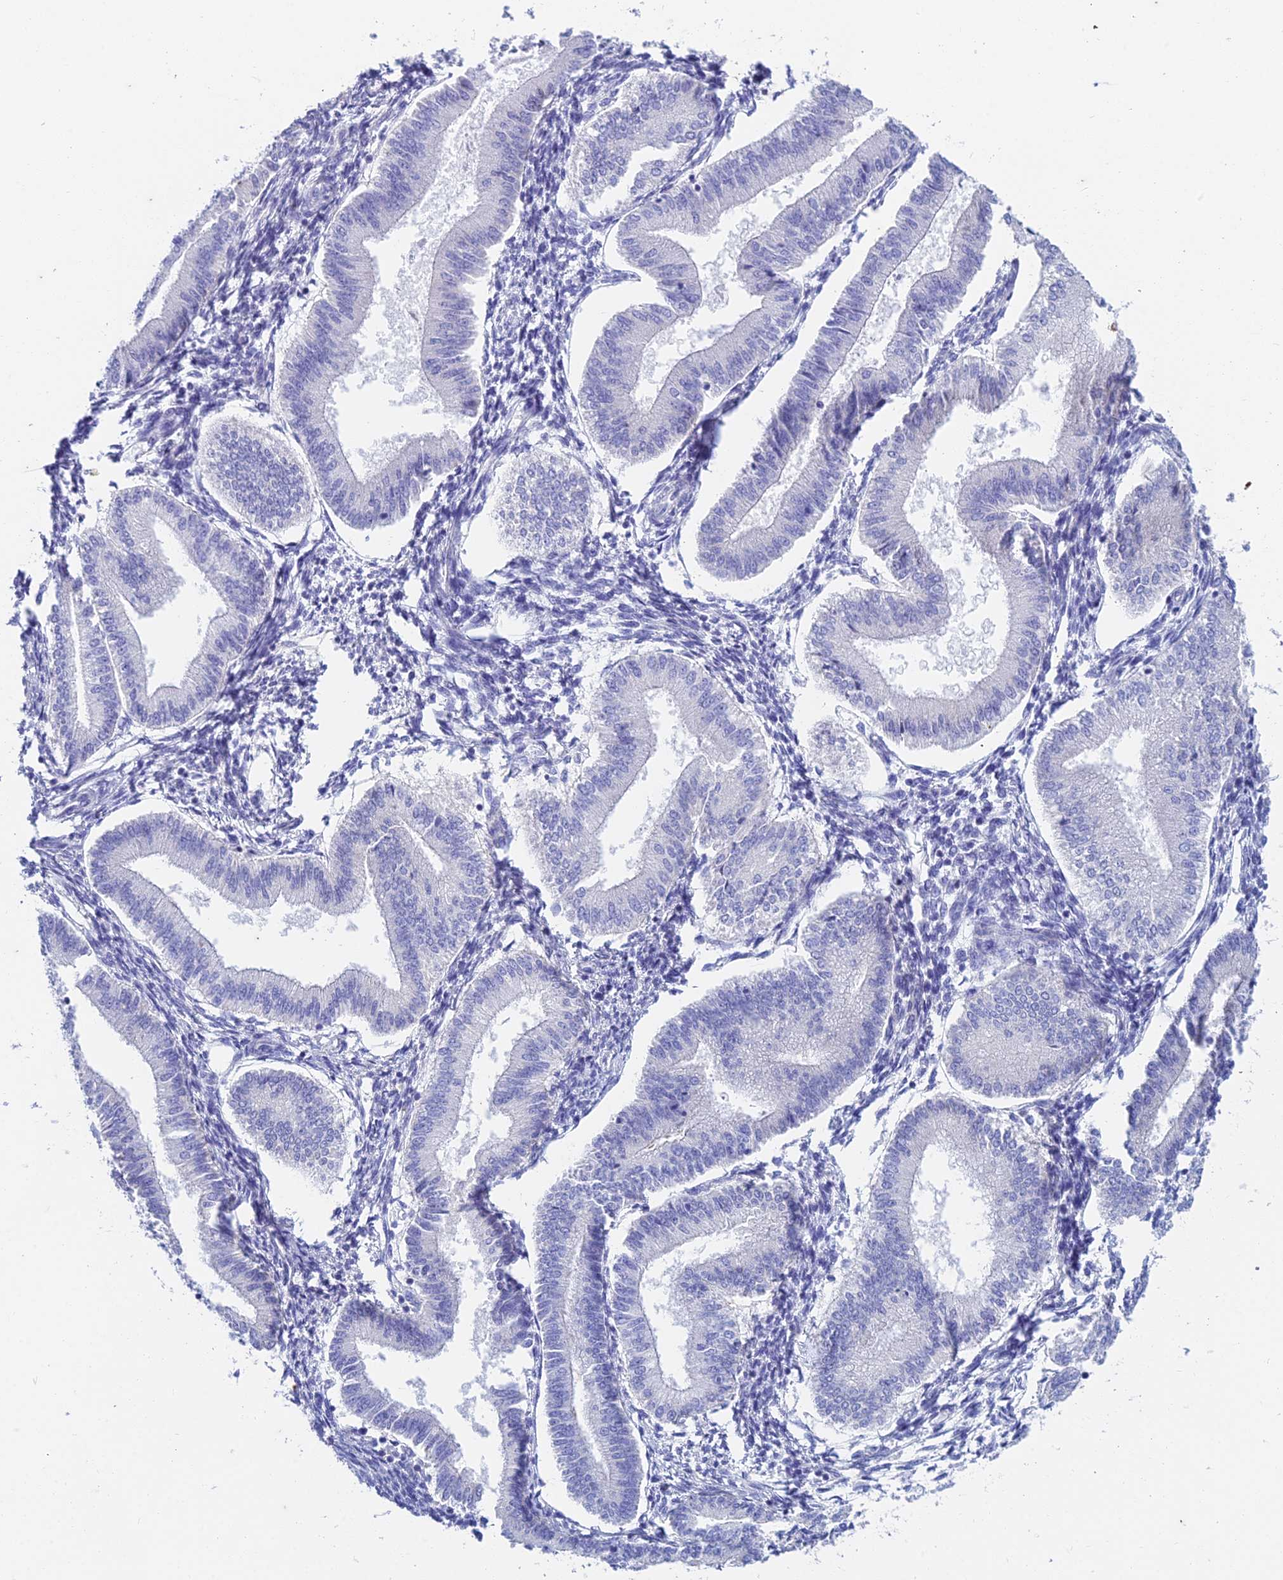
{"staining": {"intensity": "negative", "quantity": "none", "location": "none"}, "tissue": "endometrium", "cell_type": "Cells in endometrial stroma", "image_type": "normal", "snomed": [{"axis": "morphology", "description": "Normal tissue, NOS"}, {"axis": "topography", "description": "Endometrium"}], "caption": "The immunohistochemistry micrograph has no significant expression in cells in endometrial stroma of endometrium.", "gene": "EEF2KMT", "patient": {"sex": "female", "age": 39}}